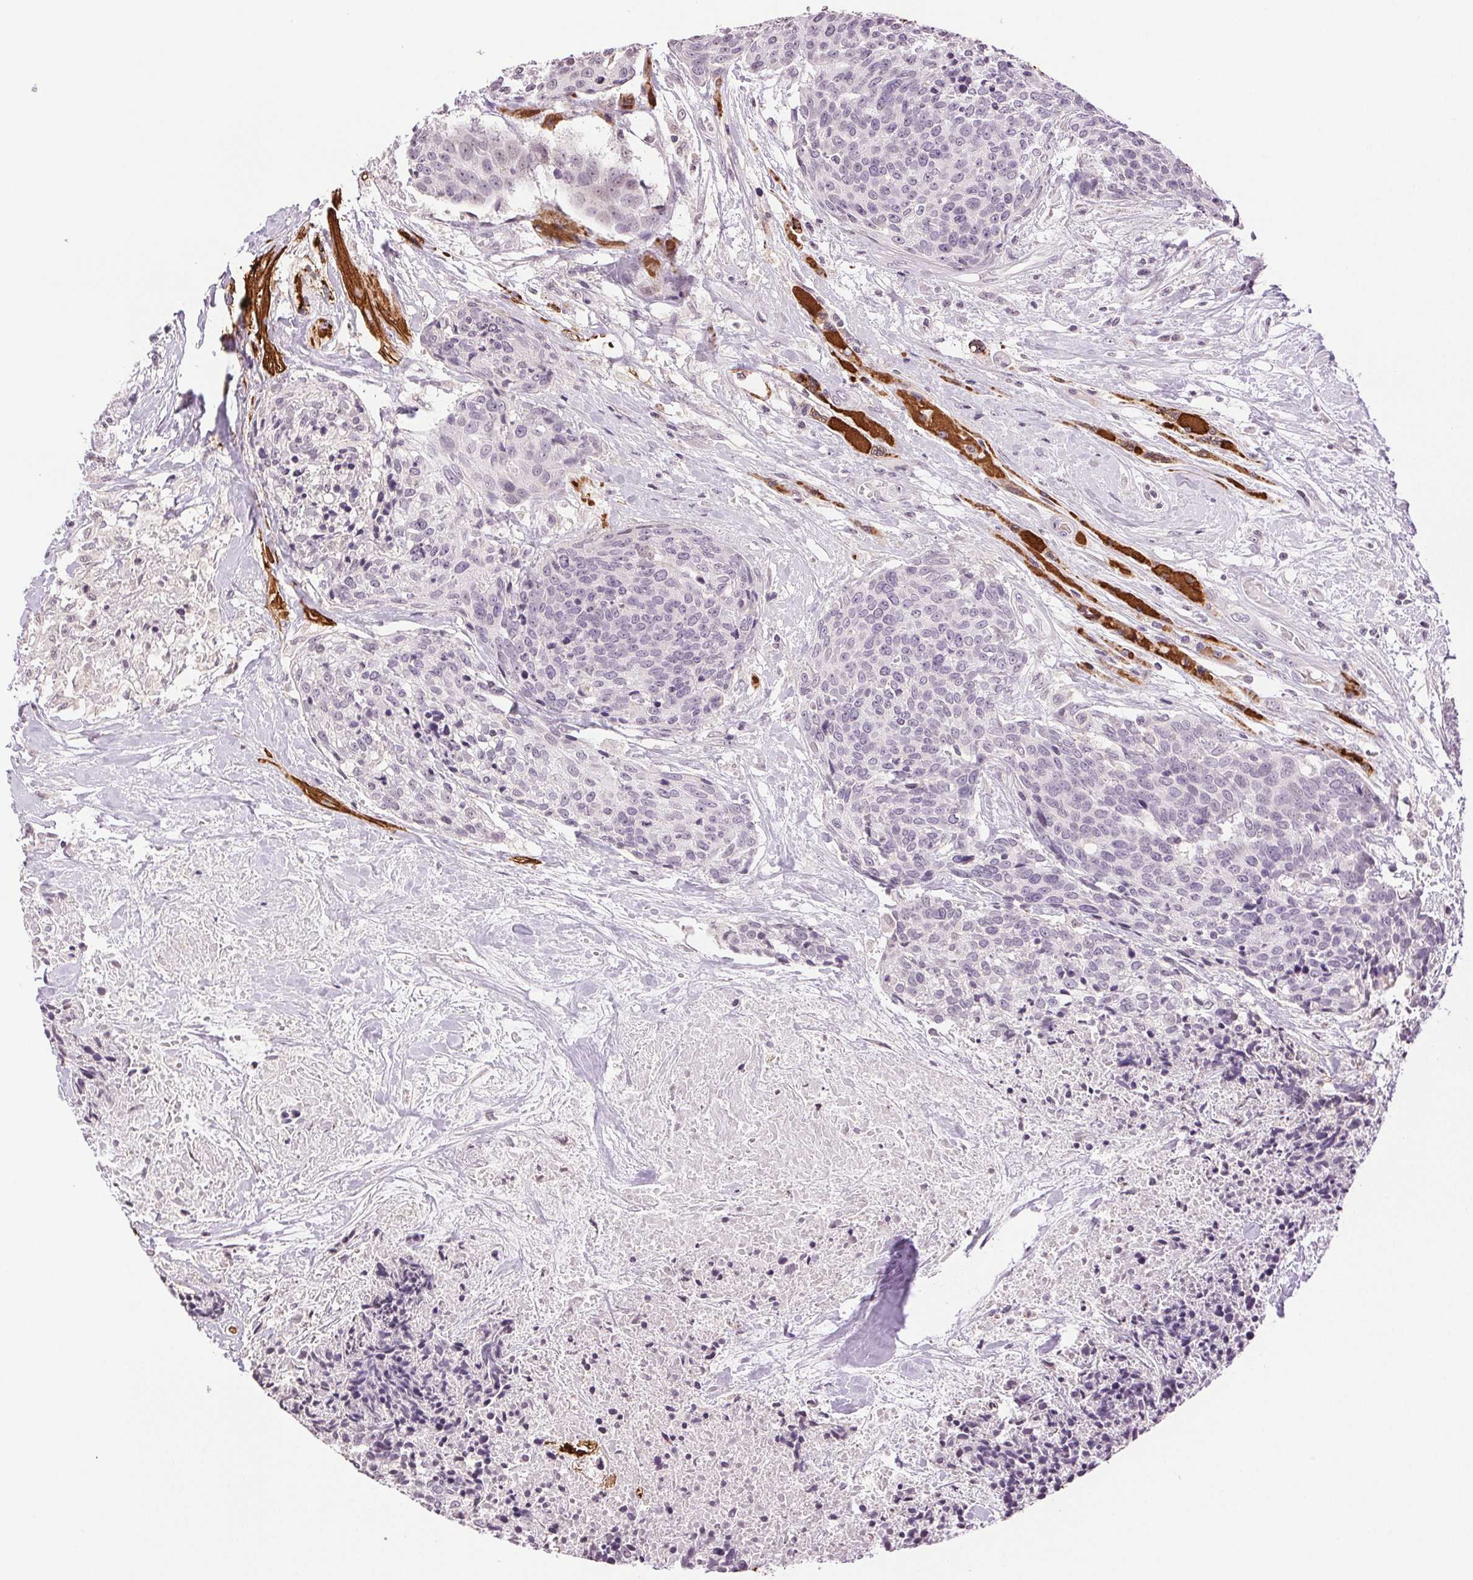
{"staining": {"intensity": "negative", "quantity": "none", "location": "none"}, "tissue": "head and neck cancer", "cell_type": "Tumor cells", "image_type": "cancer", "snomed": [{"axis": "morphology", "description": "Squamous cell carcinoma, NOS"}, {"axis": "topography", "description": "Oral tissue"}, {"axis": "topography", "description": "Head-Neck"}], "caption": "Tumor cells show no significant positivity in head and neck cancer (squamous cell carcinoma).", "gene": "TNNT3", "patient": {"sex": "male", "age": 64}}